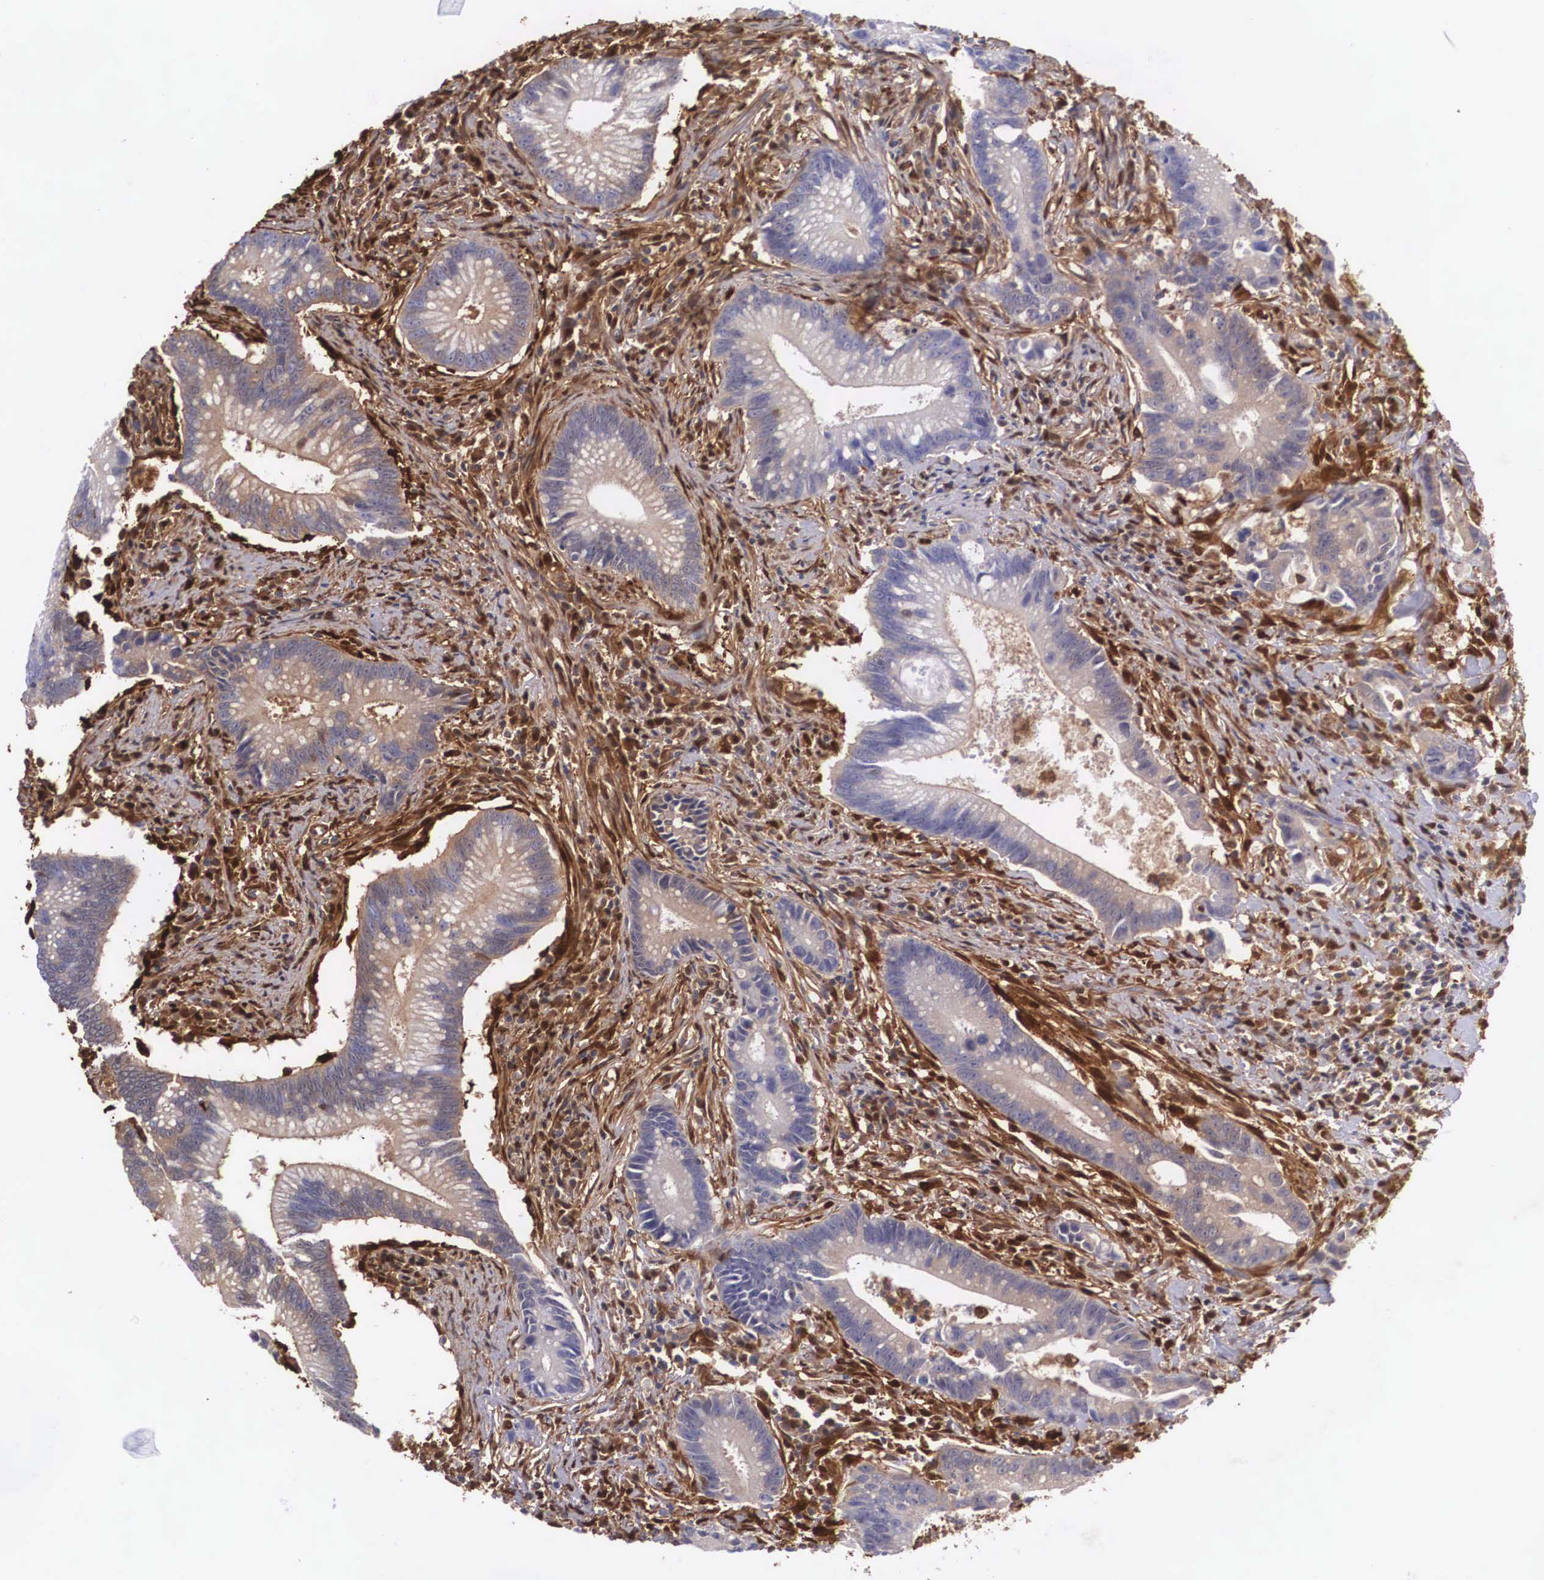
{"staining": {"intensity": "negative", "quantity": "none", "location": "none"}, "tissue": "colorectal cancer", "cell_type": "Tumor cells", "image_type": "cancer", "snomed": [{"axis": "morphology", "description": "Adenocarcinoma, NOS"}, {"axis": "topography", "description": "Rectum"}], "caption": "High magnification brightfield microscopy of adenocarcinoma (colorectal) stained with DAB (brown) and counterstained with hematoxylin (blue): tumor cells show no significant expression.", "gene": "LGALS1", "patient": {"sex": "female", "age": 81}}